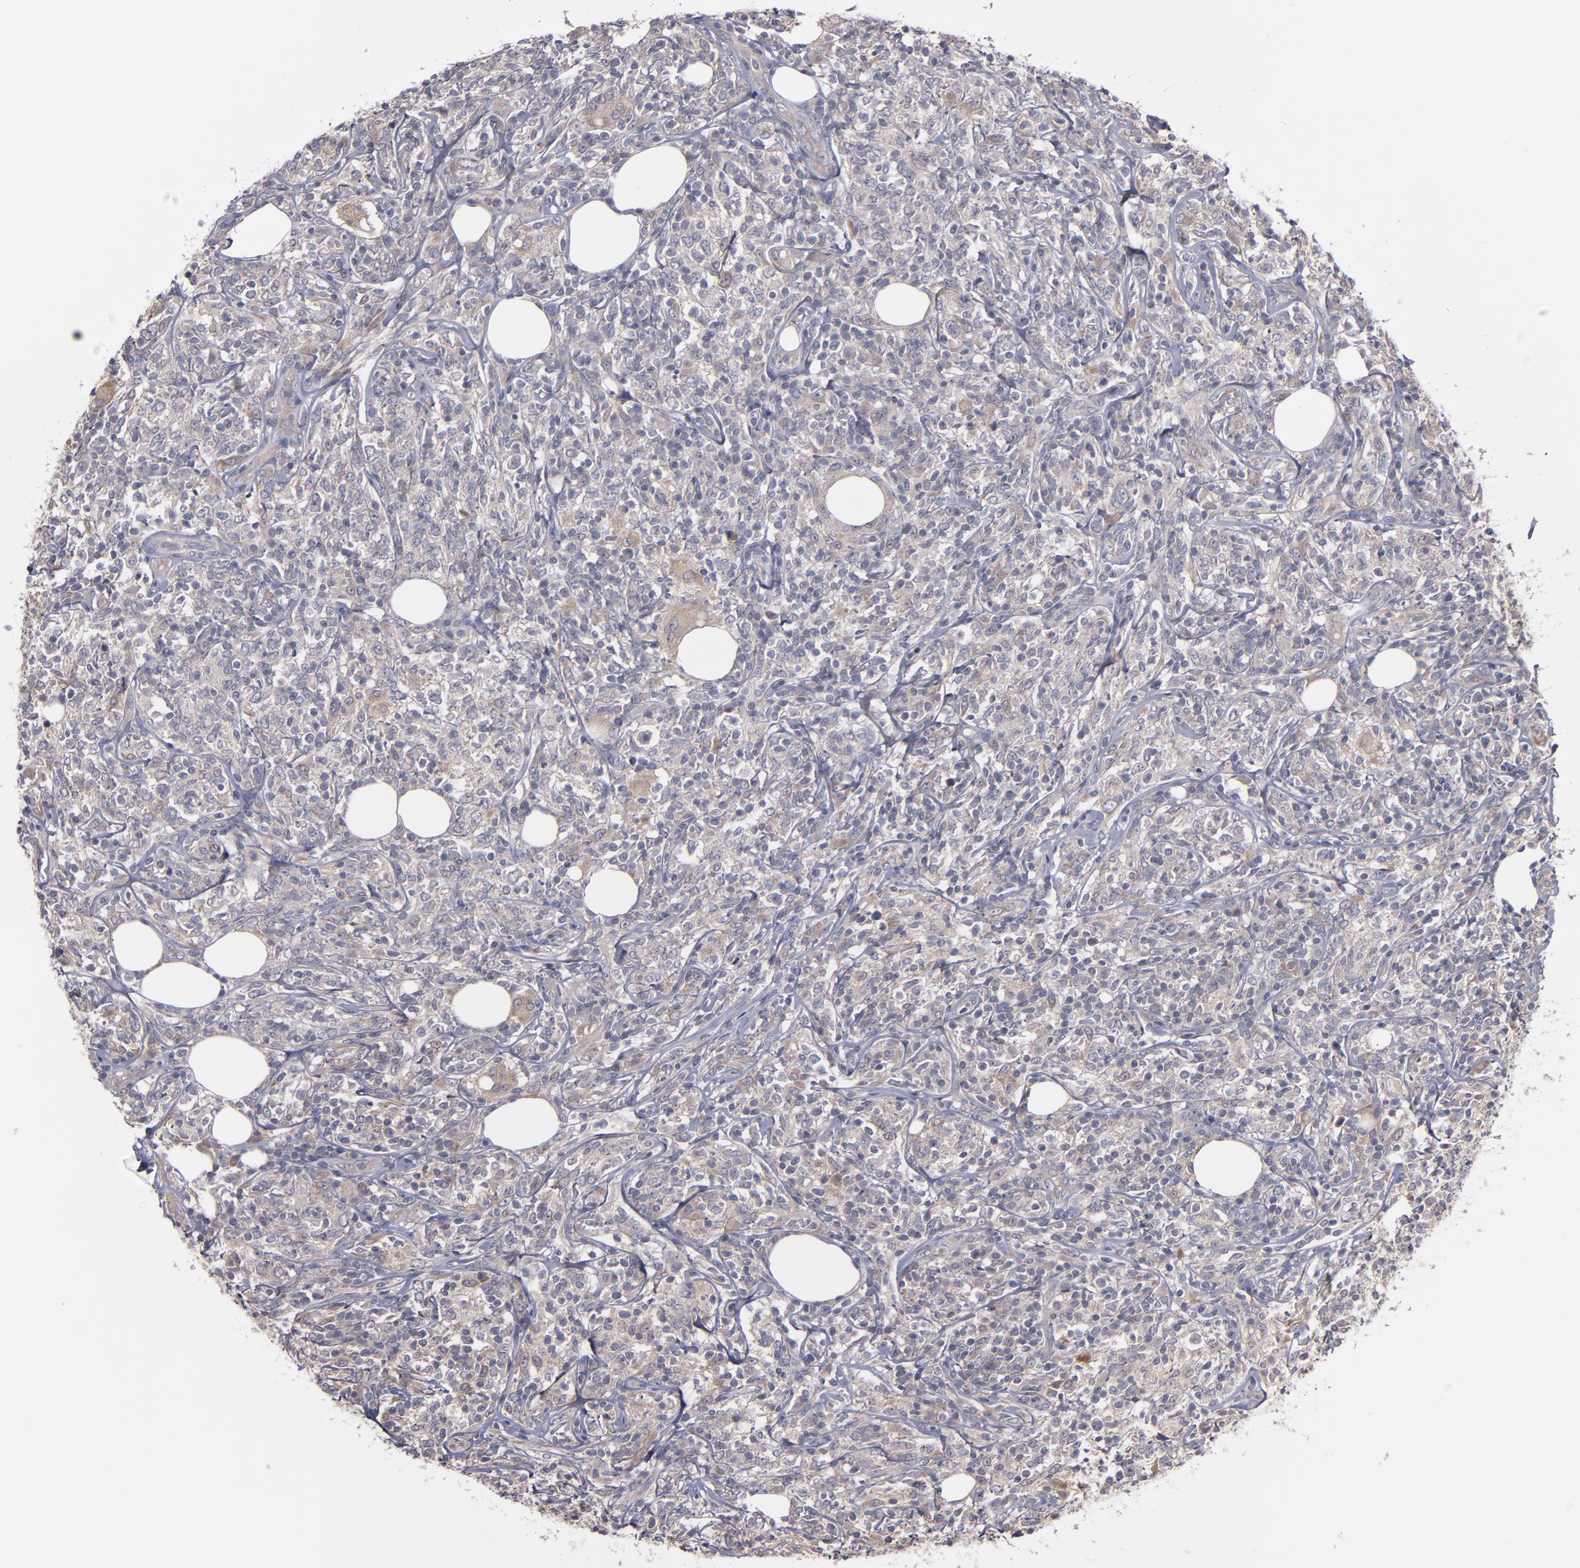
{"staining": {"intensity": "weak", "quantity": "25%-75%", "location": "cytoplasmic/membranous"}, "tissue": "lymphoma", "cell_type": "Tumor cells", "image_type": "cancer", "snomed": [{"axis": "morphology", "description": "Malignant lymphoma, non-Hodgkin's type, High grade"}, {"axis": "topography", "description": "Lymph node"}], "caption": "High-power microscopy captured an IHC photomicrograph of lymphoma, revealing weak cytoplasmic/membranous positivity in about 25%-75% of tumor cells. (Stains: DAB (3,3'-diaminobenzidine) in brown, nuclei in blue, Microscopy: brightfield microscopy at high magnification).", "gene": "MMP11", "patient": {"sex": "female", "age": 84}}